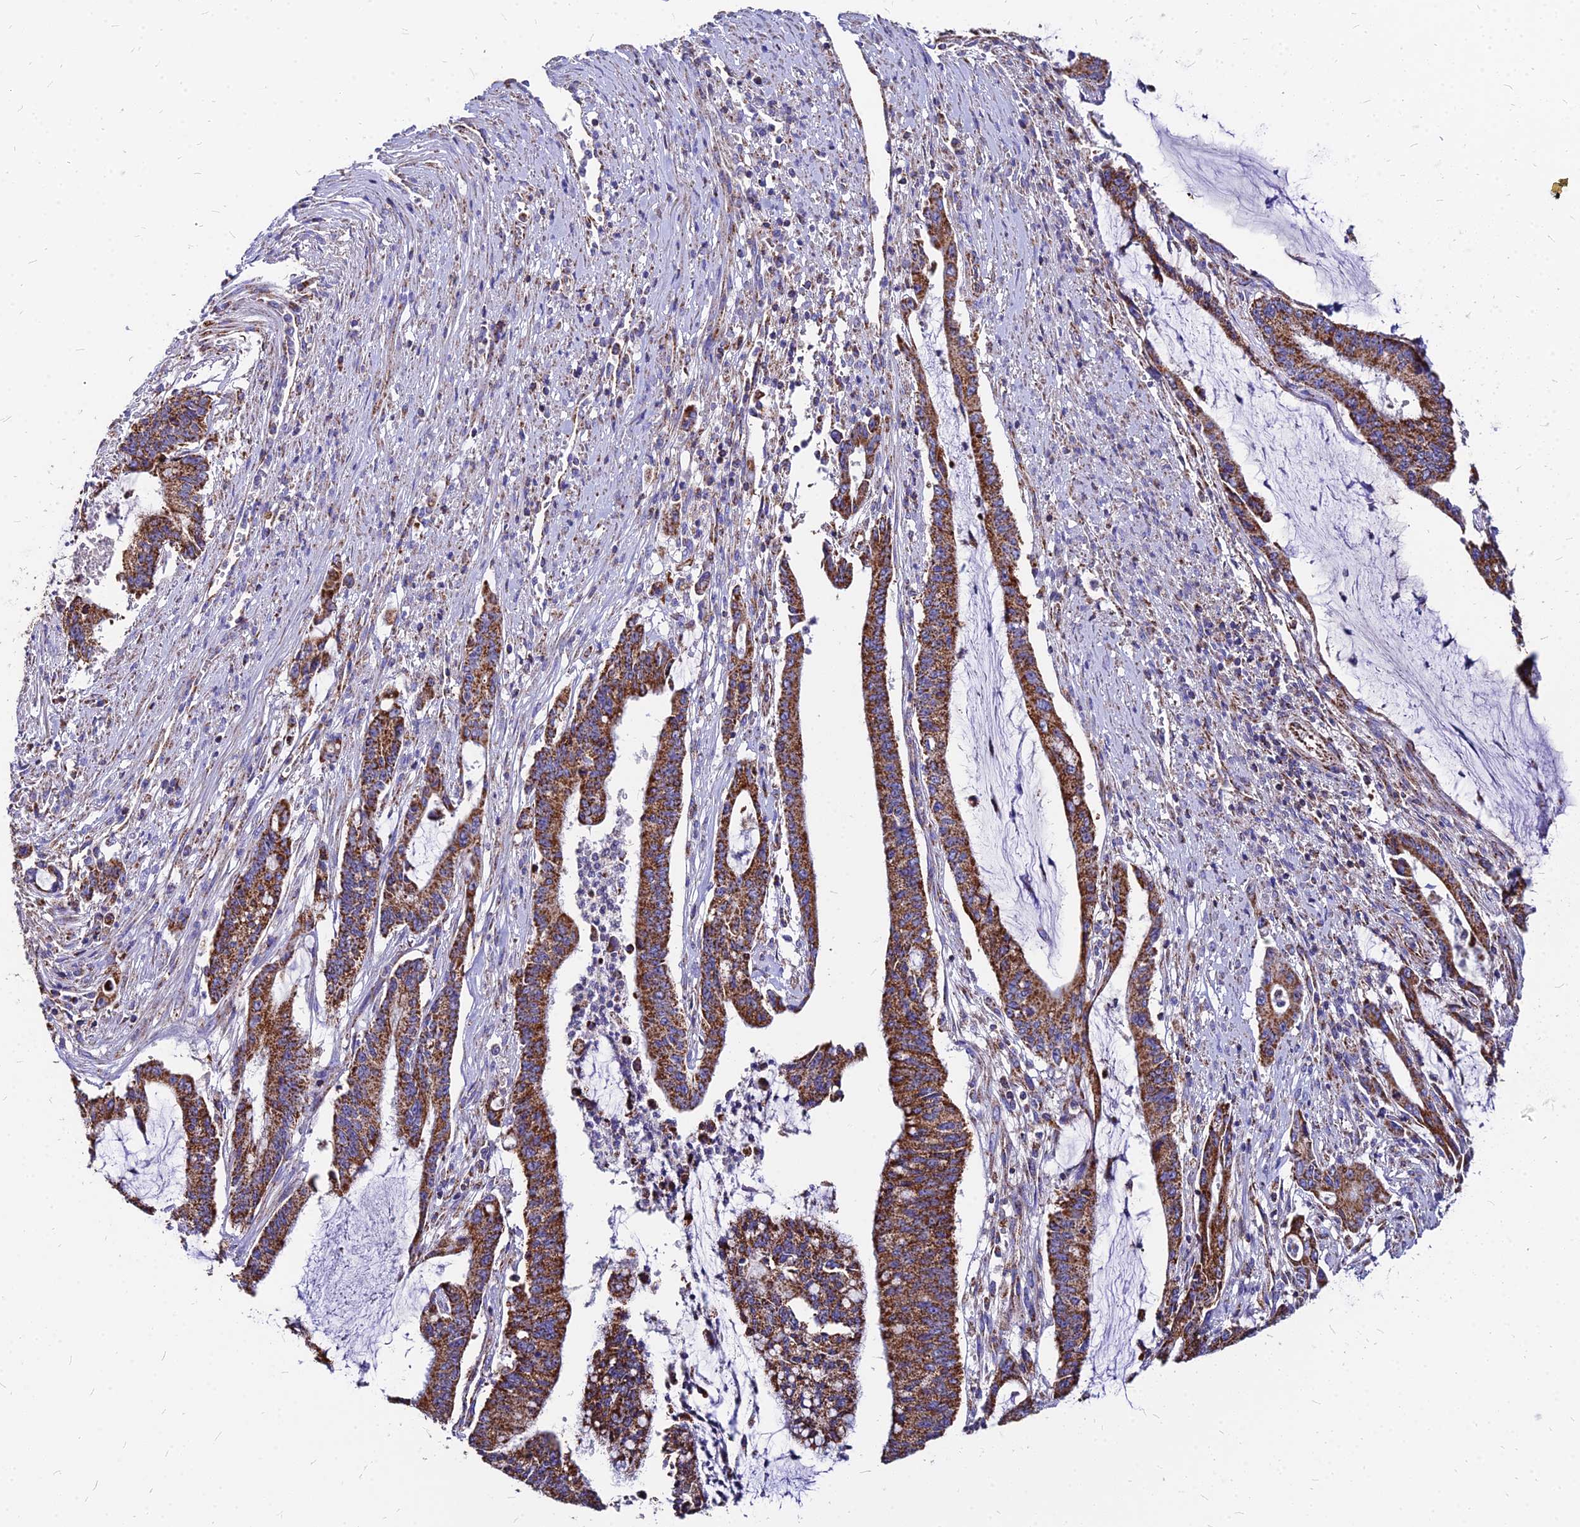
{"staining": {"intensity": "strong", "quantity": ">75%", "location": "cytoplasmic/membranous"}, "tissue": "pancreatic cancer", "cell_type": "Tumor cells", "image_type": "cancer", "snomed": [{"axis": "morphology", "description": "Adenocarcinoma, NOS"}, {"axis": "topography", "description": "Pancreas"}], "caption": "Pancreatic cancer was stained to show a protein in brown. There is high levels of strong cytoplasmic/membranous positivity in about >75% of tumor cells. (Brightfield microscopy of DAB IHC at high magnification).", "gene": "DLD", "patient": {"sex": "female", "age": 50}}